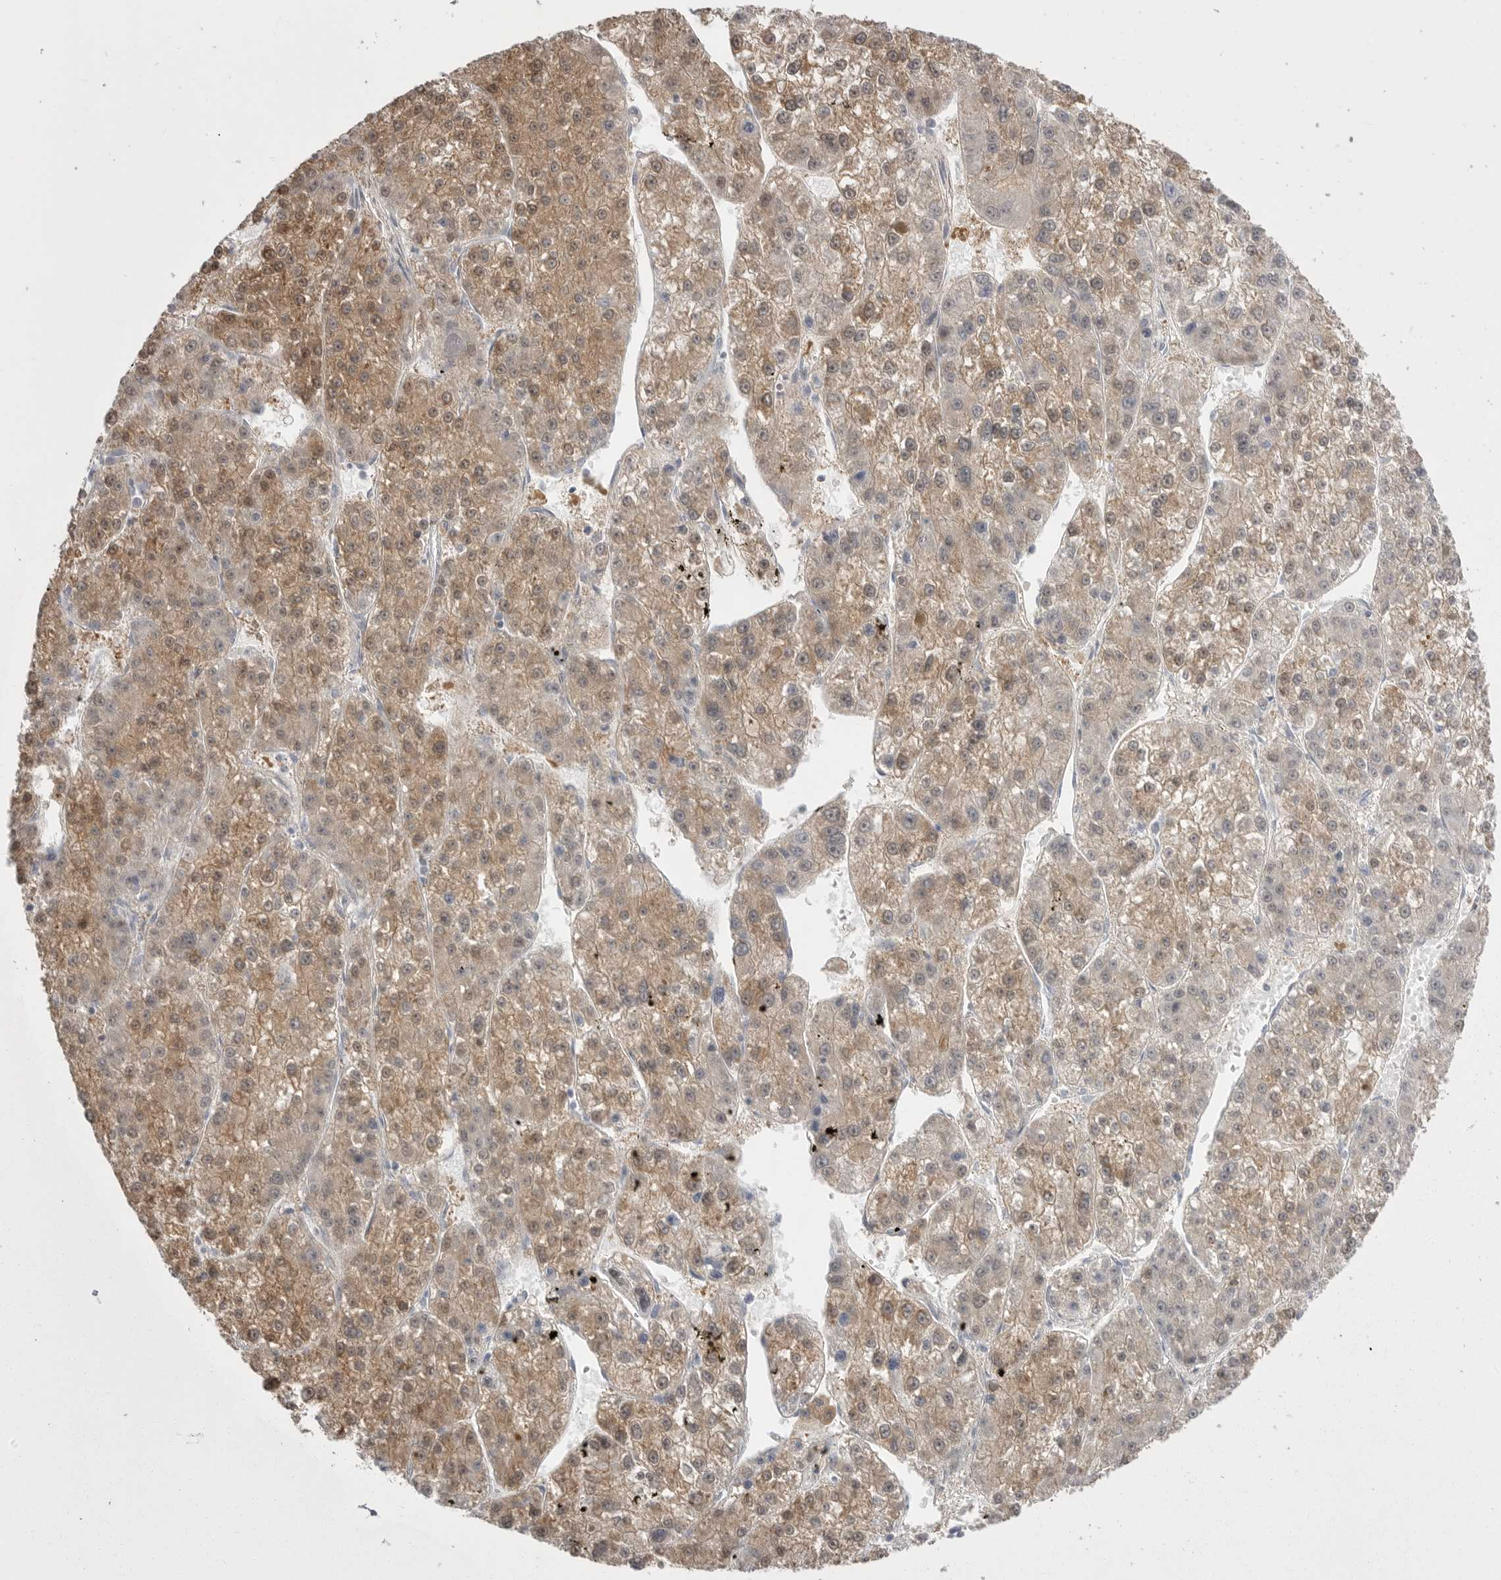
{"staining": {"intensity": "moderate", "quantity": ">75%", "location": "cytoplasmic/membranous"}, "tissue": "liver cancer", "cell_type": "Tumor cells", "image_type": "cancer", "snomed": [{"axis": "morphology", "description": "Carcinoma, Hepatocellular, NOS"}, {"axis": "topography", "description": "Liver"}], "caption": "Brown immunohistochemical staining in human liver hepatocellular carcinoma demonstrates moderate cytoplasmic/membranous expression in approximately >75% of tumor cells. (DAB = brown stain, brightfield microscopy at high magnification).", "gene": "KYAT3", "patient": {"sex": "female", "age": 73}}